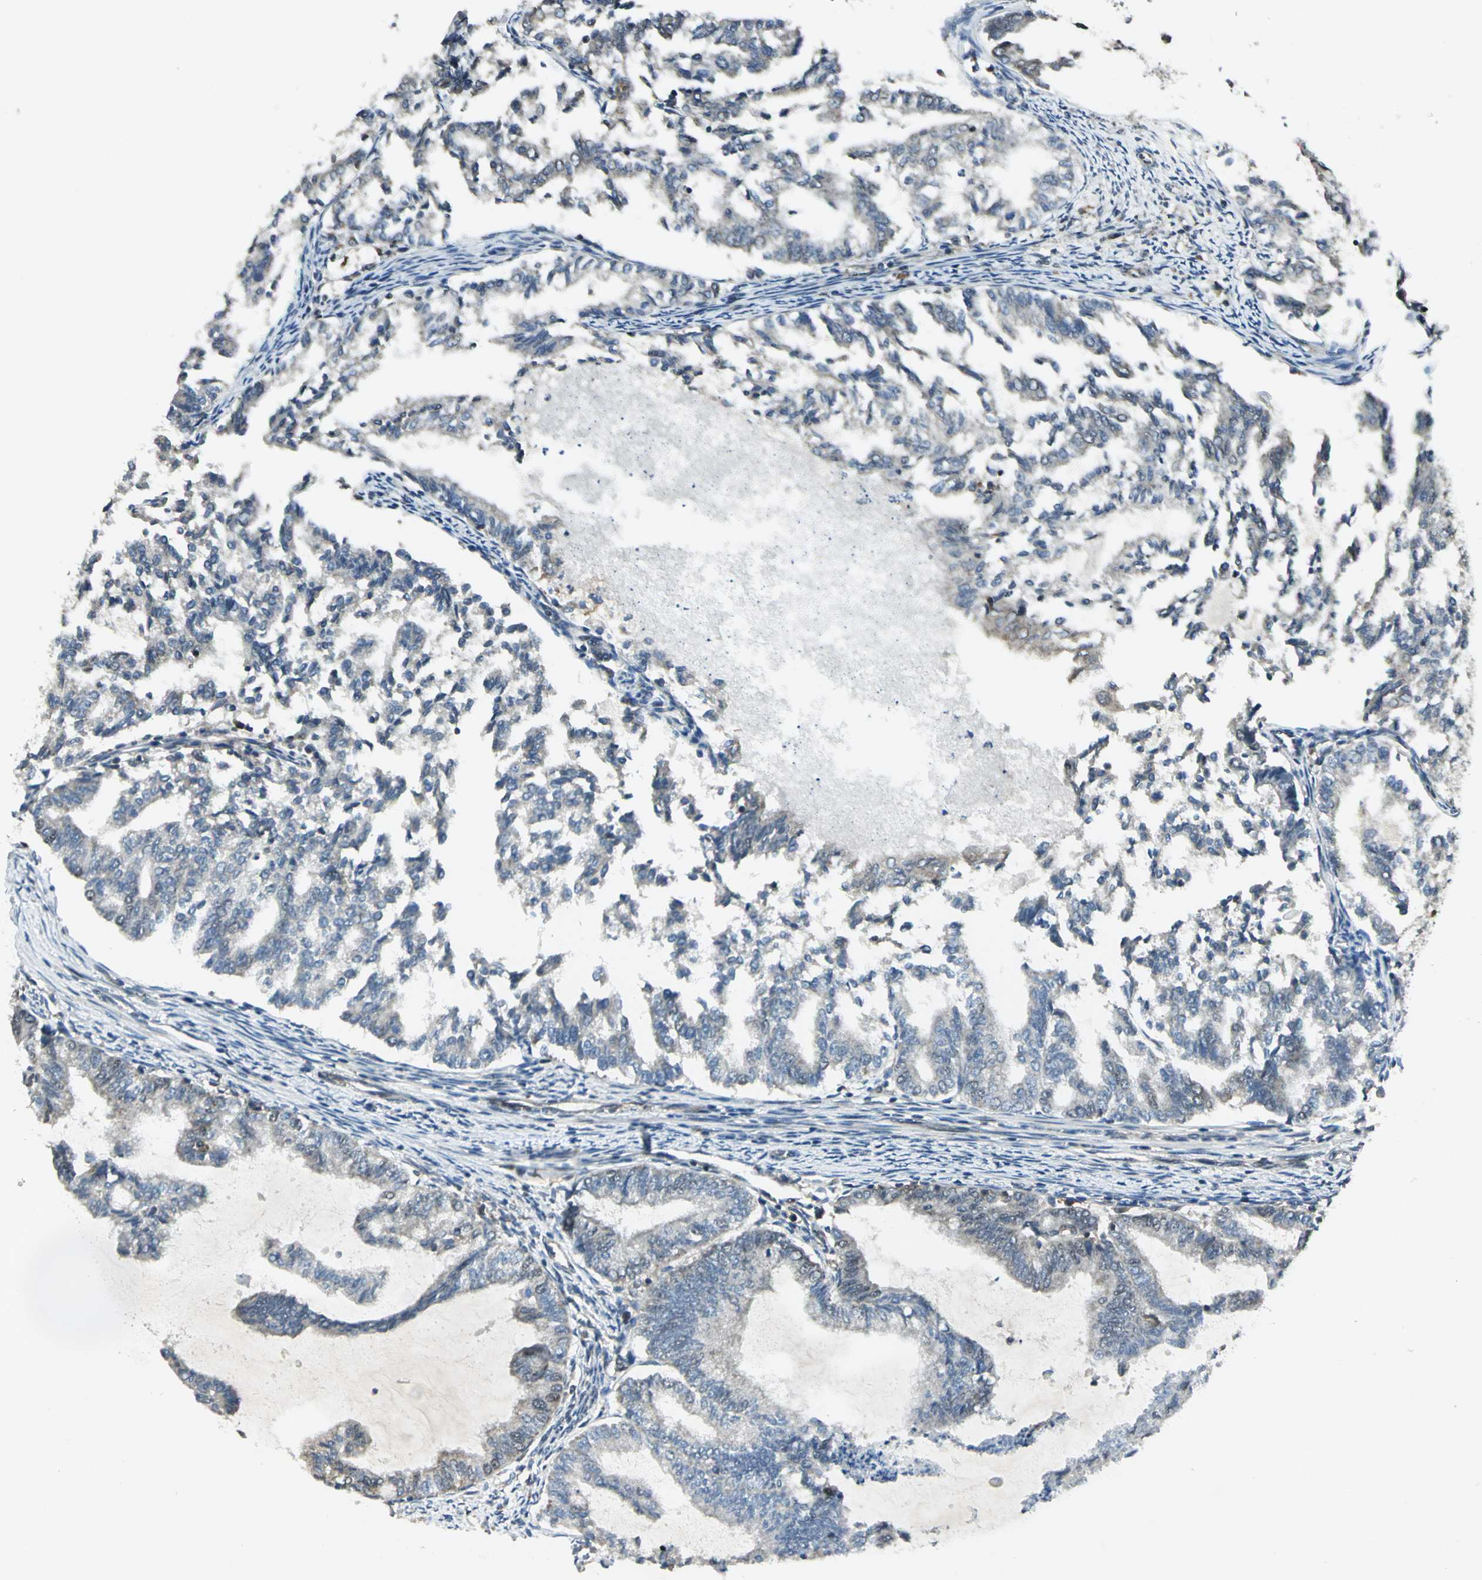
{"staining": {"intensity": "weak", "quantity": "<25%", "location": "cytoplasmic/membranous"}, "tissue": "endometrial cancer", "cell_type": "Tumor cells", "image_type": "cancer", "snomed": [{"axis": "morphology", "description": "Adenocarcinoma, NOS"}, {"axis": "topography", "description": "Endometrium"}], "caption": "Immunohistochemistry of human adenocarcinoma (endometrial) demonstrates no staining in tumor cells.", "gene": "PLAGL2", "patient": {"sex": "female", "age": 79}}